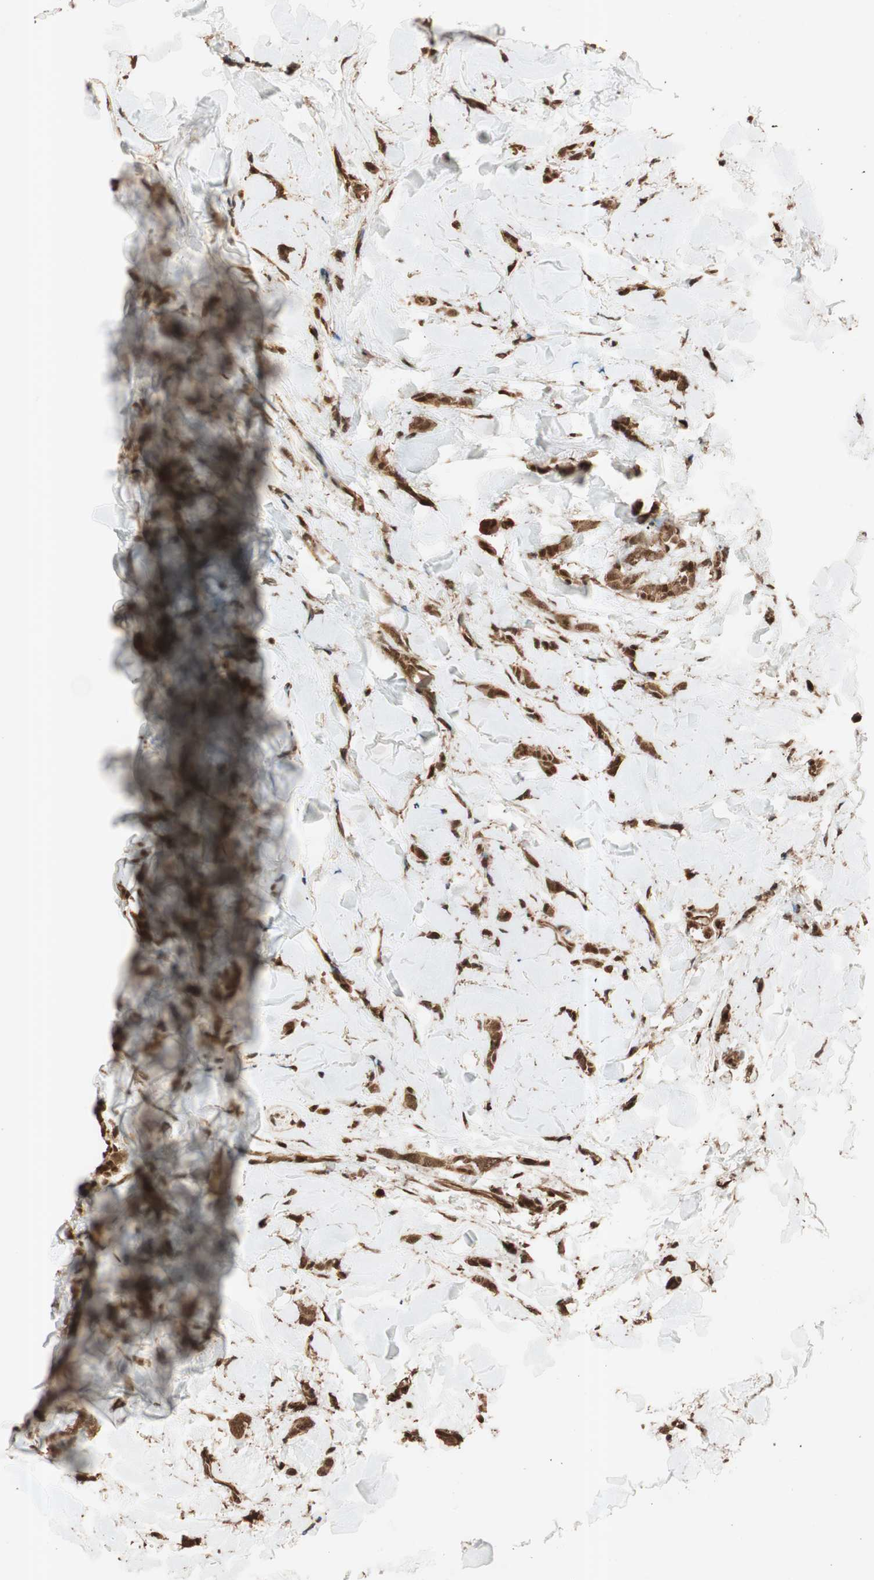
{"staining": {"intensity": "moderate", "quantity": ">75%", "location": "cytoplasmic/membranous,nuclear"}, "tissue": "breast cancer", "cell_type": "Tumor cells", "image_type": "cancer", "snomed": [{"axis": "morphology", "description": "Lobular carcinoma"}, {"axis": "topography", "description": "Skin"}, {"axis": "topography", "description": "Breast"}], "caption": "A brown stain labels moderate cytoplasmic/membranous and nuclear staining of a protein in human breast cancer tumor cells.", "gene": "ALKBH5", "patient": {"sex": "female", "age": 46}}